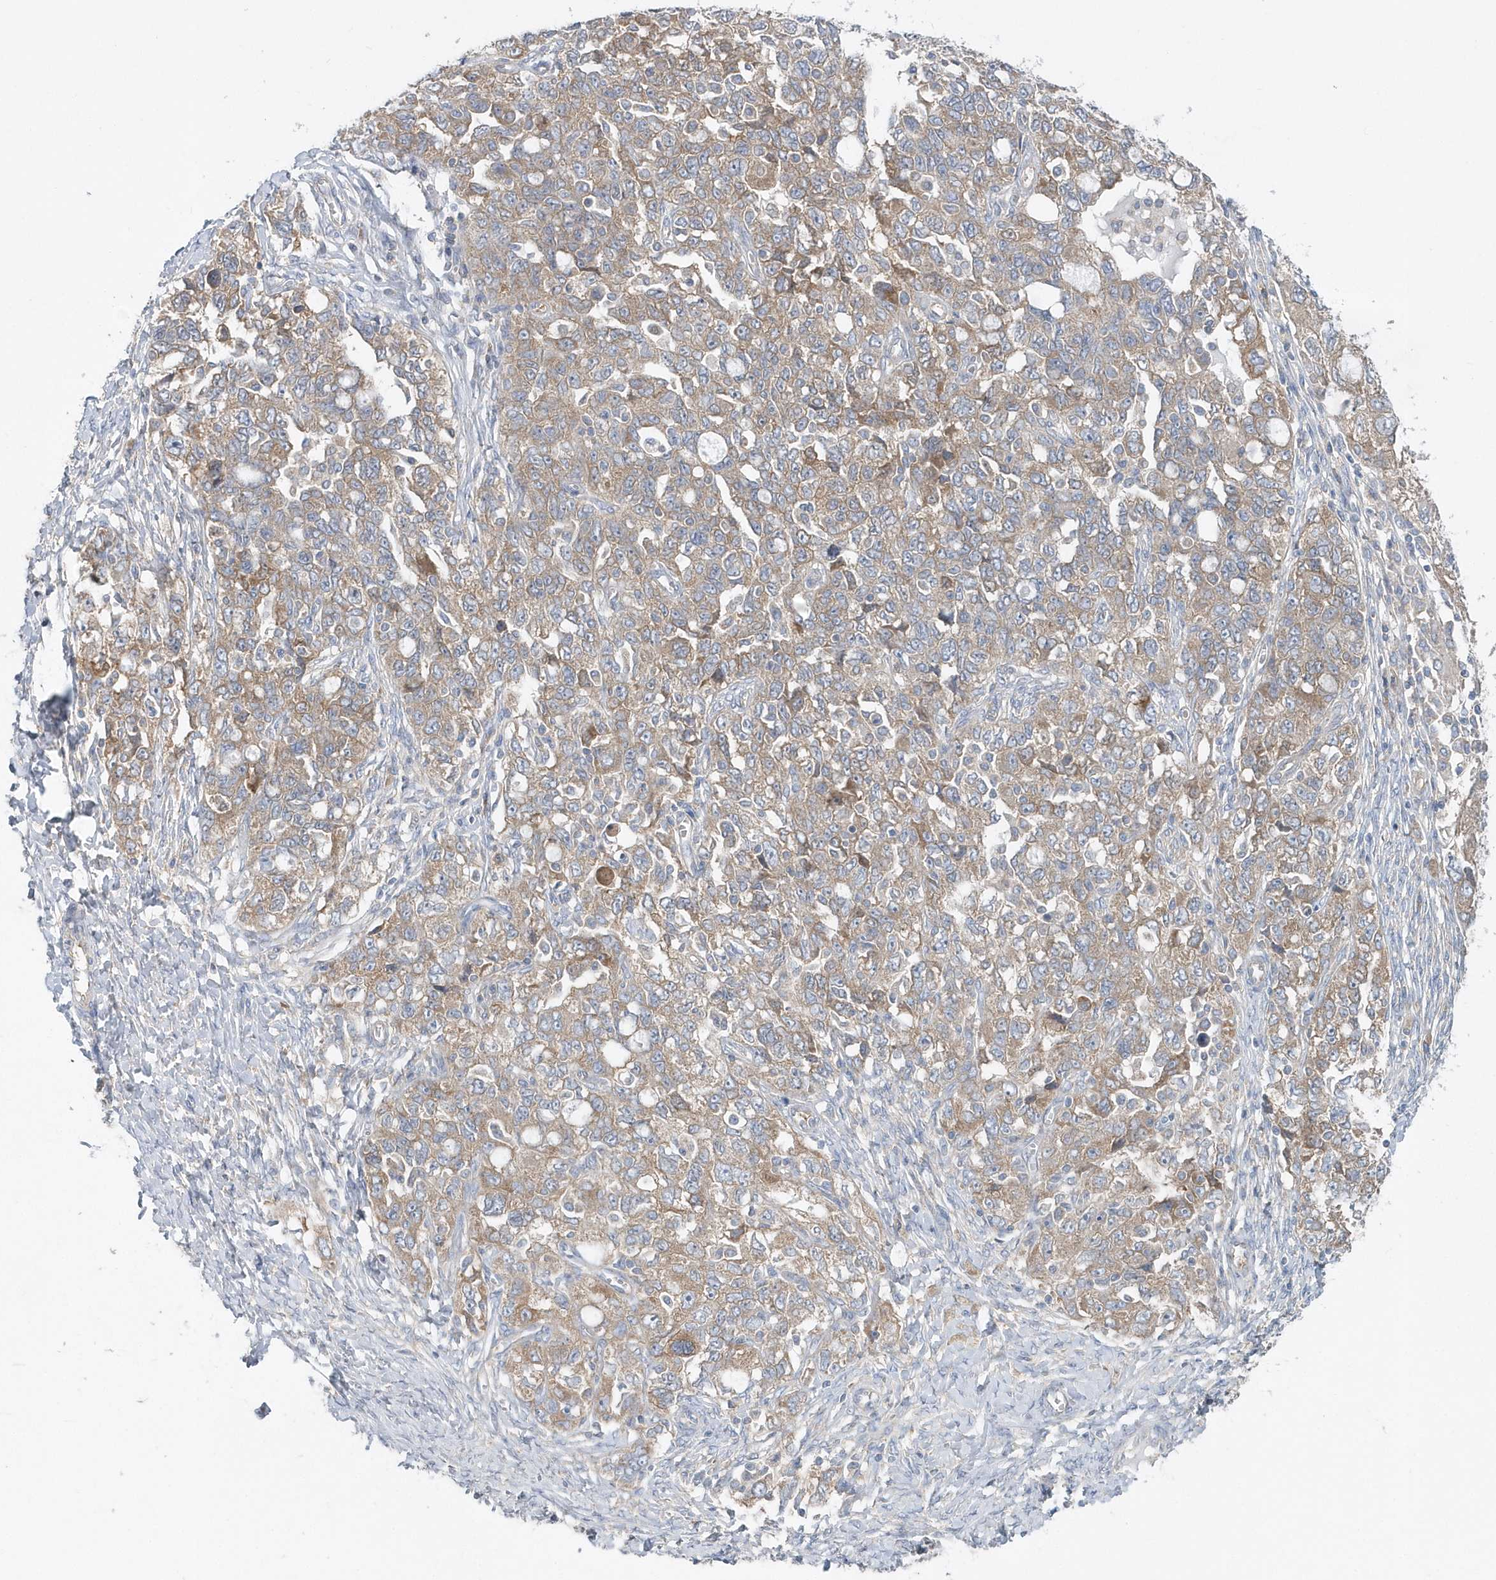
{"staining": {"intensity": "weak", "quantity": ">75%", "location": "cytoplasmic/membranous"}, "tissue": "ovarian cancer", "cell_type": "Tumor cells", "image_type": "cancer", "snomed": [{"axis": "morphology", "description": "Carcinoma, NOS"}, {"axis": "morphology", "description": "Cystadenocarcinoma, serous, NOS"}, {"axis": "topography", "description": "Ovary"}], "caption": "Ovarian serous cystadenocarcinoma was stained to show a protein in brown. There is low levels of weak cytoplasmic/membranous staining in approximately >75% of tumor cells. Using DAB (brown) and hematoxylin (blue) stains, captured at high magnification using brightfield microscopy.", "gene": "EIF3C", "patient": {"sex": "female", "age": 69}}